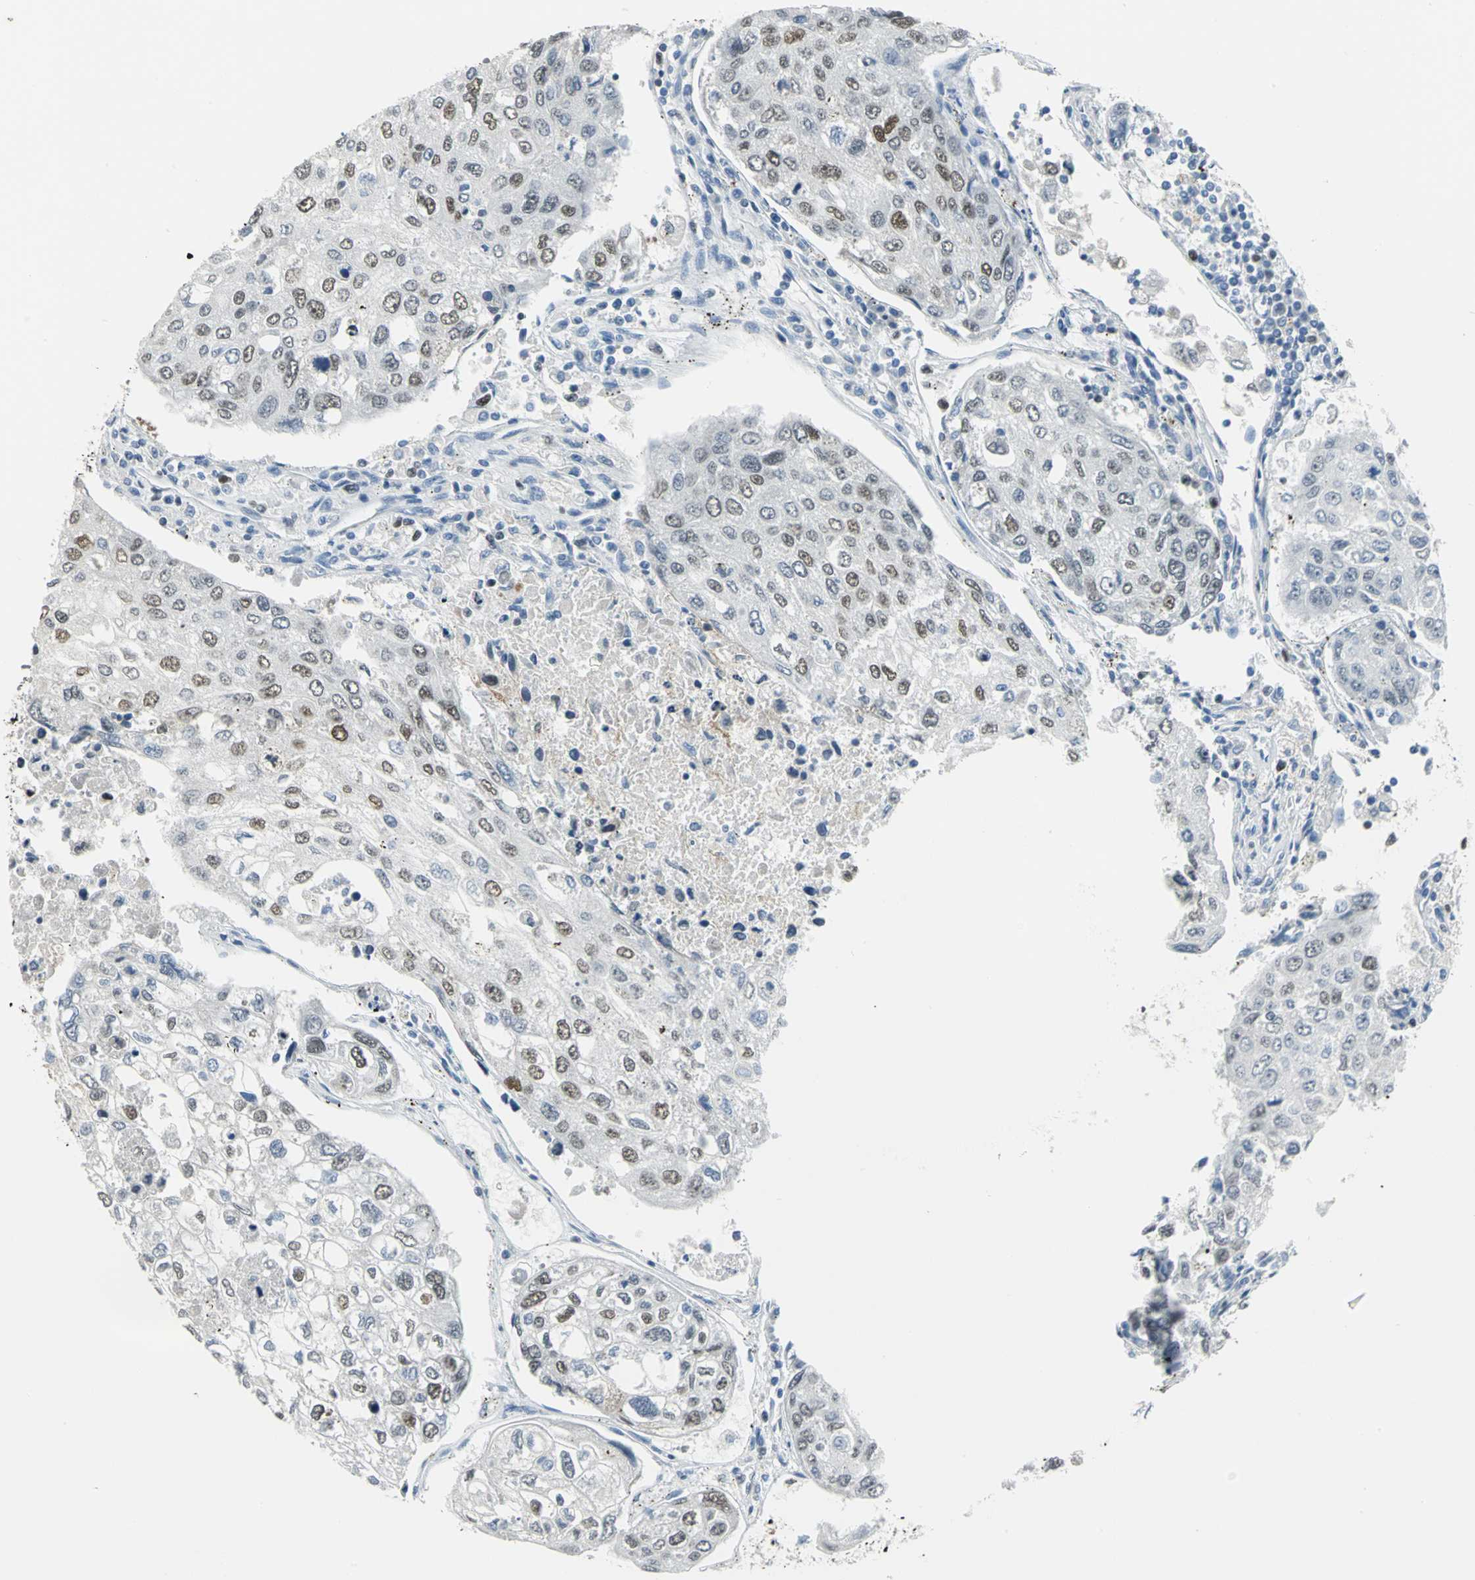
{"staining": {"intensity": "moderate", "quantity": "25%-75%", "location": "nuclear"}, "tissue": "urothelial cancer", "cell_type": "Tumor cells", "image_type": "cancer", "snomed": [{"axis": "morphology", "description": "Urothelial carcinoma, High grade"}, {"axis": "topography", "description": "Lymph node"}, {"axis": "topography", "description": "Urinary bladder"}], "caption": "This is an image of immunohistochemistry (IHC) staining of urothelial cancer, which shows moderate positivity in the nuclear of tumor cells.", "gene": "MCM3", "patient": {"sex": "male", "age": 51}}